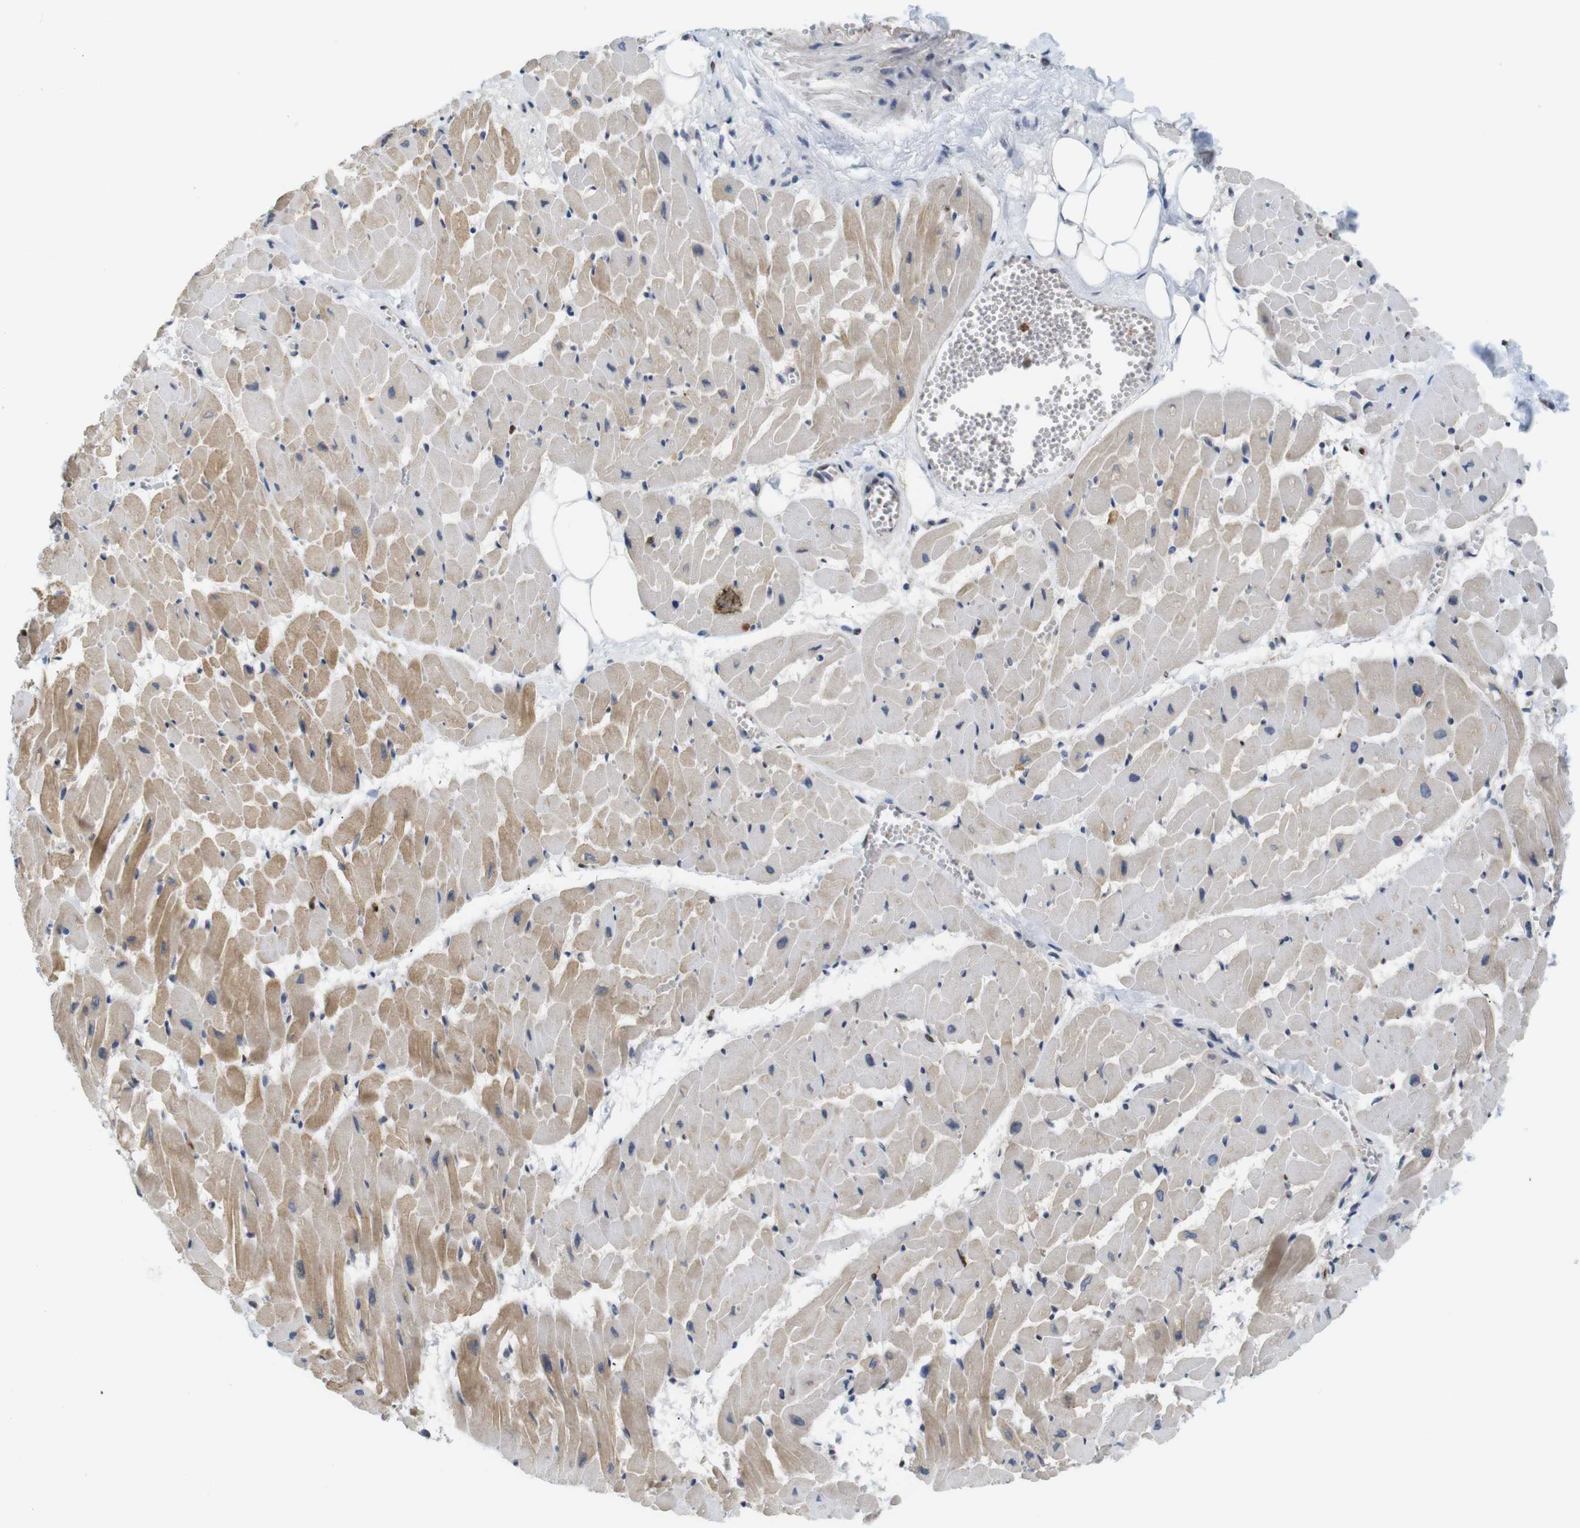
{"staining": {"intensity": "moderate", "quantity": "25%-75%", "location": "cytoplasmic/membranous"}, "tissue": "heart muscle", "cell_type": "Cardiomyocytes", "image_type": "normal", "snomed": [{"axis": "morphology", "description": "Normal tissue, NOS"}, {"axis": "topography", "description": "Heart"}], "caption": "A brown stain shows moderate cytoplasmic/membranous positivity of a protein in cardiomyocytes of unremarkable heart muscle. (DAB (3,3'-diaminobenzidine) IHC, brown staining for protein, blue staining for nuclei).", "gene": "MBD1", "patient": {"sex": "female", "age": 19}}